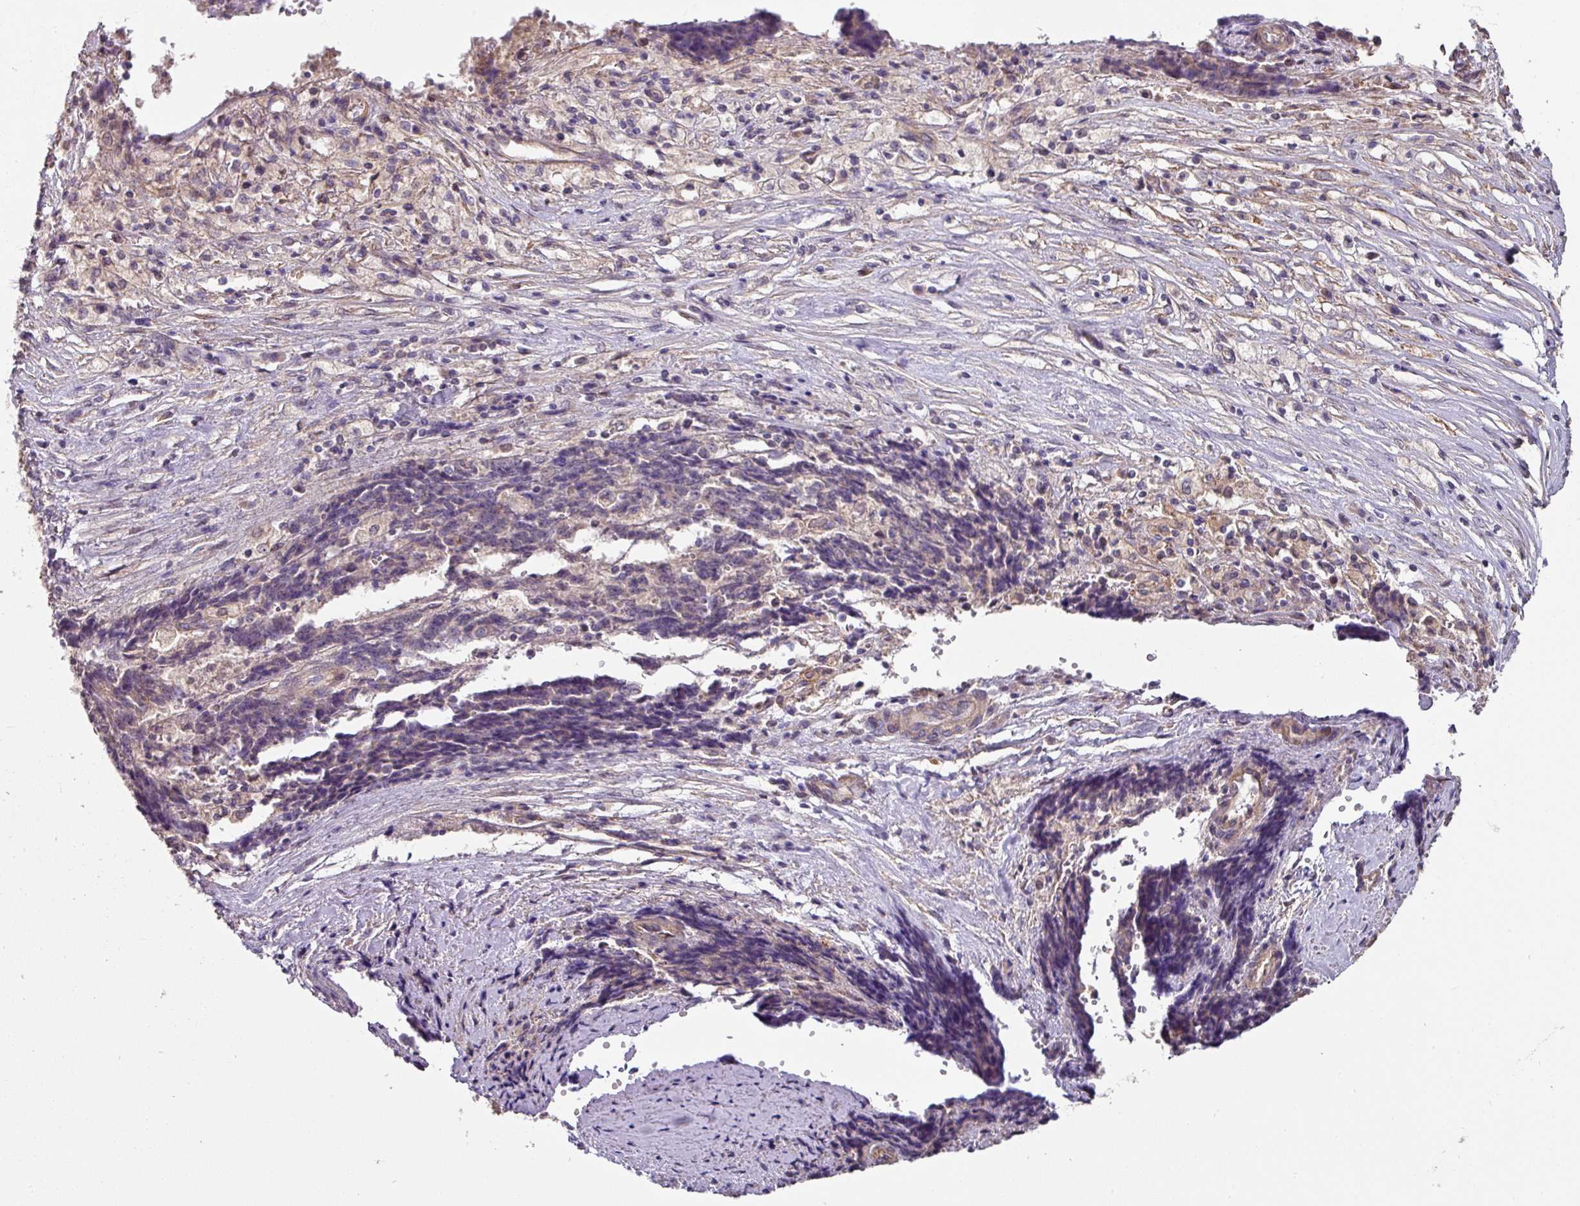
{"staining": {"intensity": "negative", "quantity": "none", "location": "none"}, "tissue": "ovarian cancer", "cell_type": "Tumor cells", "image_type": "cancer", "snomed": [{"axis": "morphology", "description": "Carcinoma, endometroid"}, {"axis": "topography", "description": "Ovary"}], "caption": "Human ovarian endometroid carcinoma stained for a protein using IHC demonstrates no positivity in tumor cells.", "gene": "C4orf48", "patient": {"sex": "female", "age": 42}}